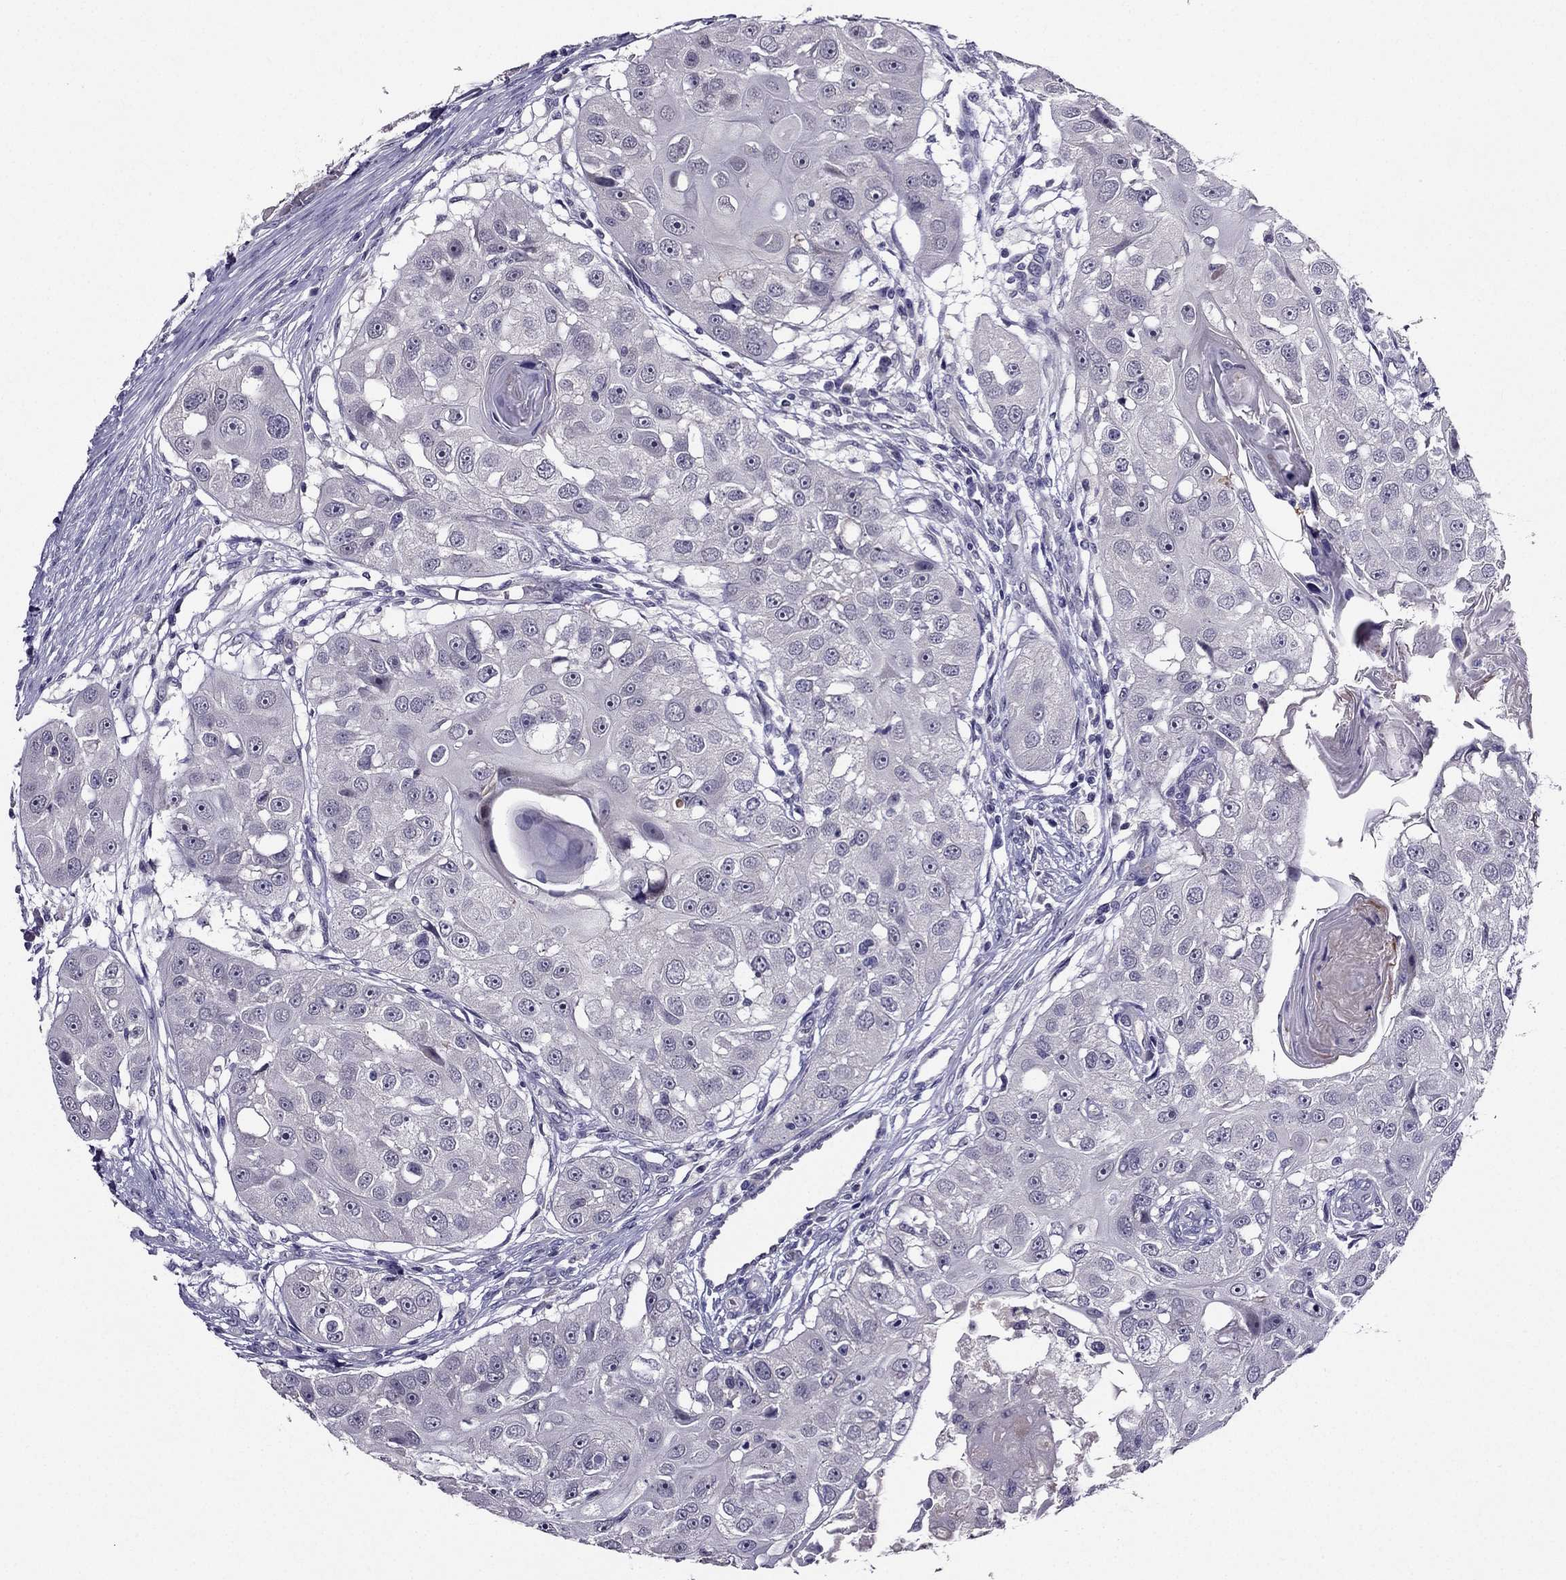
{"staining": {"intensity": "negative", "quantity": "none", "location": "none"}, "tissue": "head and neck cancer", "cell_type": "Tumor cells", "image_type": "cancer", "snomed": [{"axis": "morphology", "description": "Squamous cell carcinoma, NOS"}, {"axis": "topography", "description": "Head-Neck"}], "caption": "This is a histopathology image of immunohistochemistry (IHC) staining of head and neck squamous cell carcinoma, which shows no expression in tumor cells. (Stains: DAB immunohistochemistry (IHC) with hematoxylin counter stain, Microscopy: brightfield microscopy at high magnification).", "gene": "DUSP15", "patient": {"sex": "male", "age": 51}}